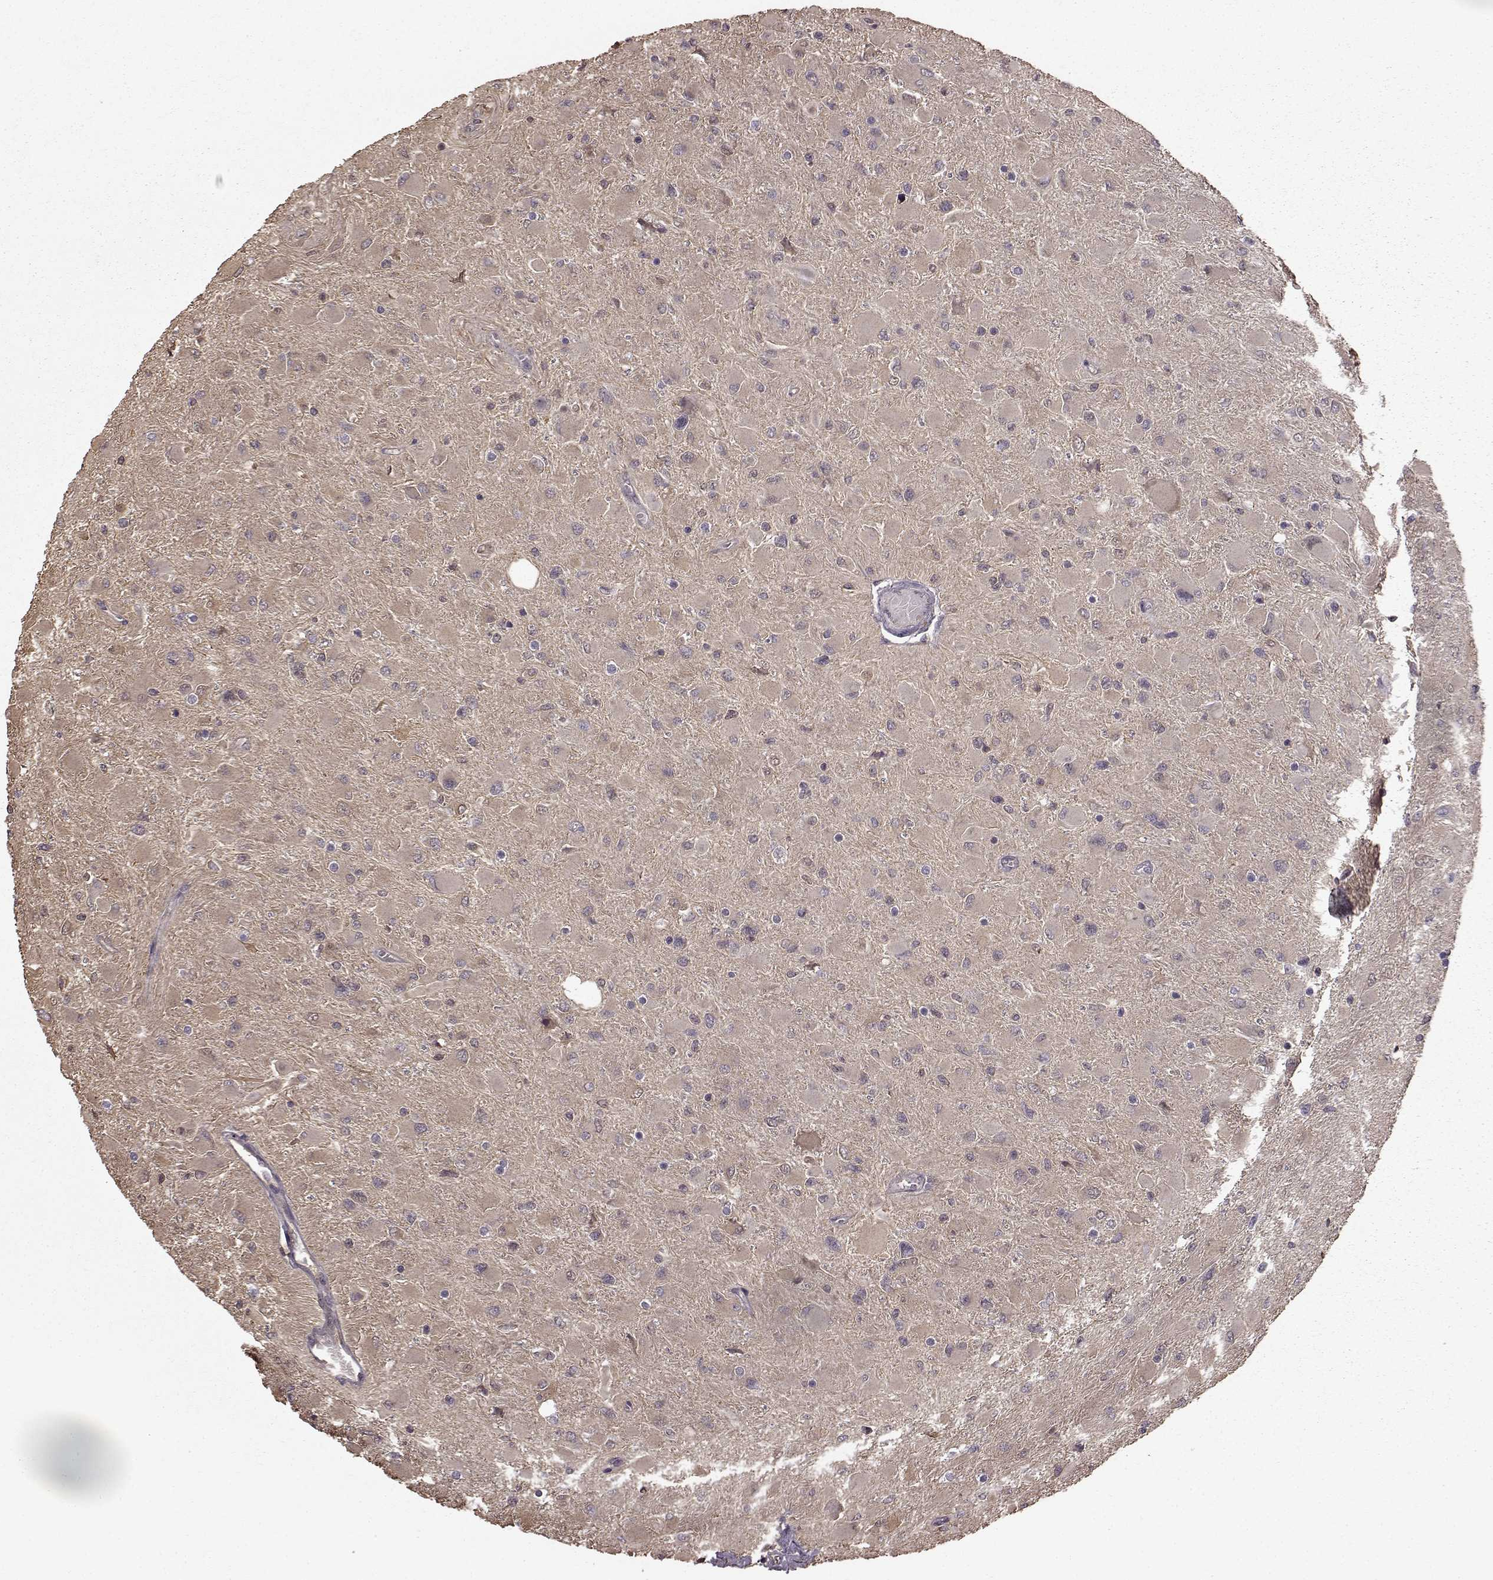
{"staining": {"intensity": "negative", "quantity": "none", "location": "none"}, "tissue": "glioma", "cell_type": "Tumor cells", "image_type": "cancer", "snomed": [{"axis": "morphology", "description": "Glioma, malignant, High grade"}, {"axis": "topography", "description": "Cerebral cortex"}], "caption": "IHC of high-grade glioma (malignant) displays no expression in tumor cells.", "gene": "NME1-NME2", "patient": {"sex": "female", "age": 36}}